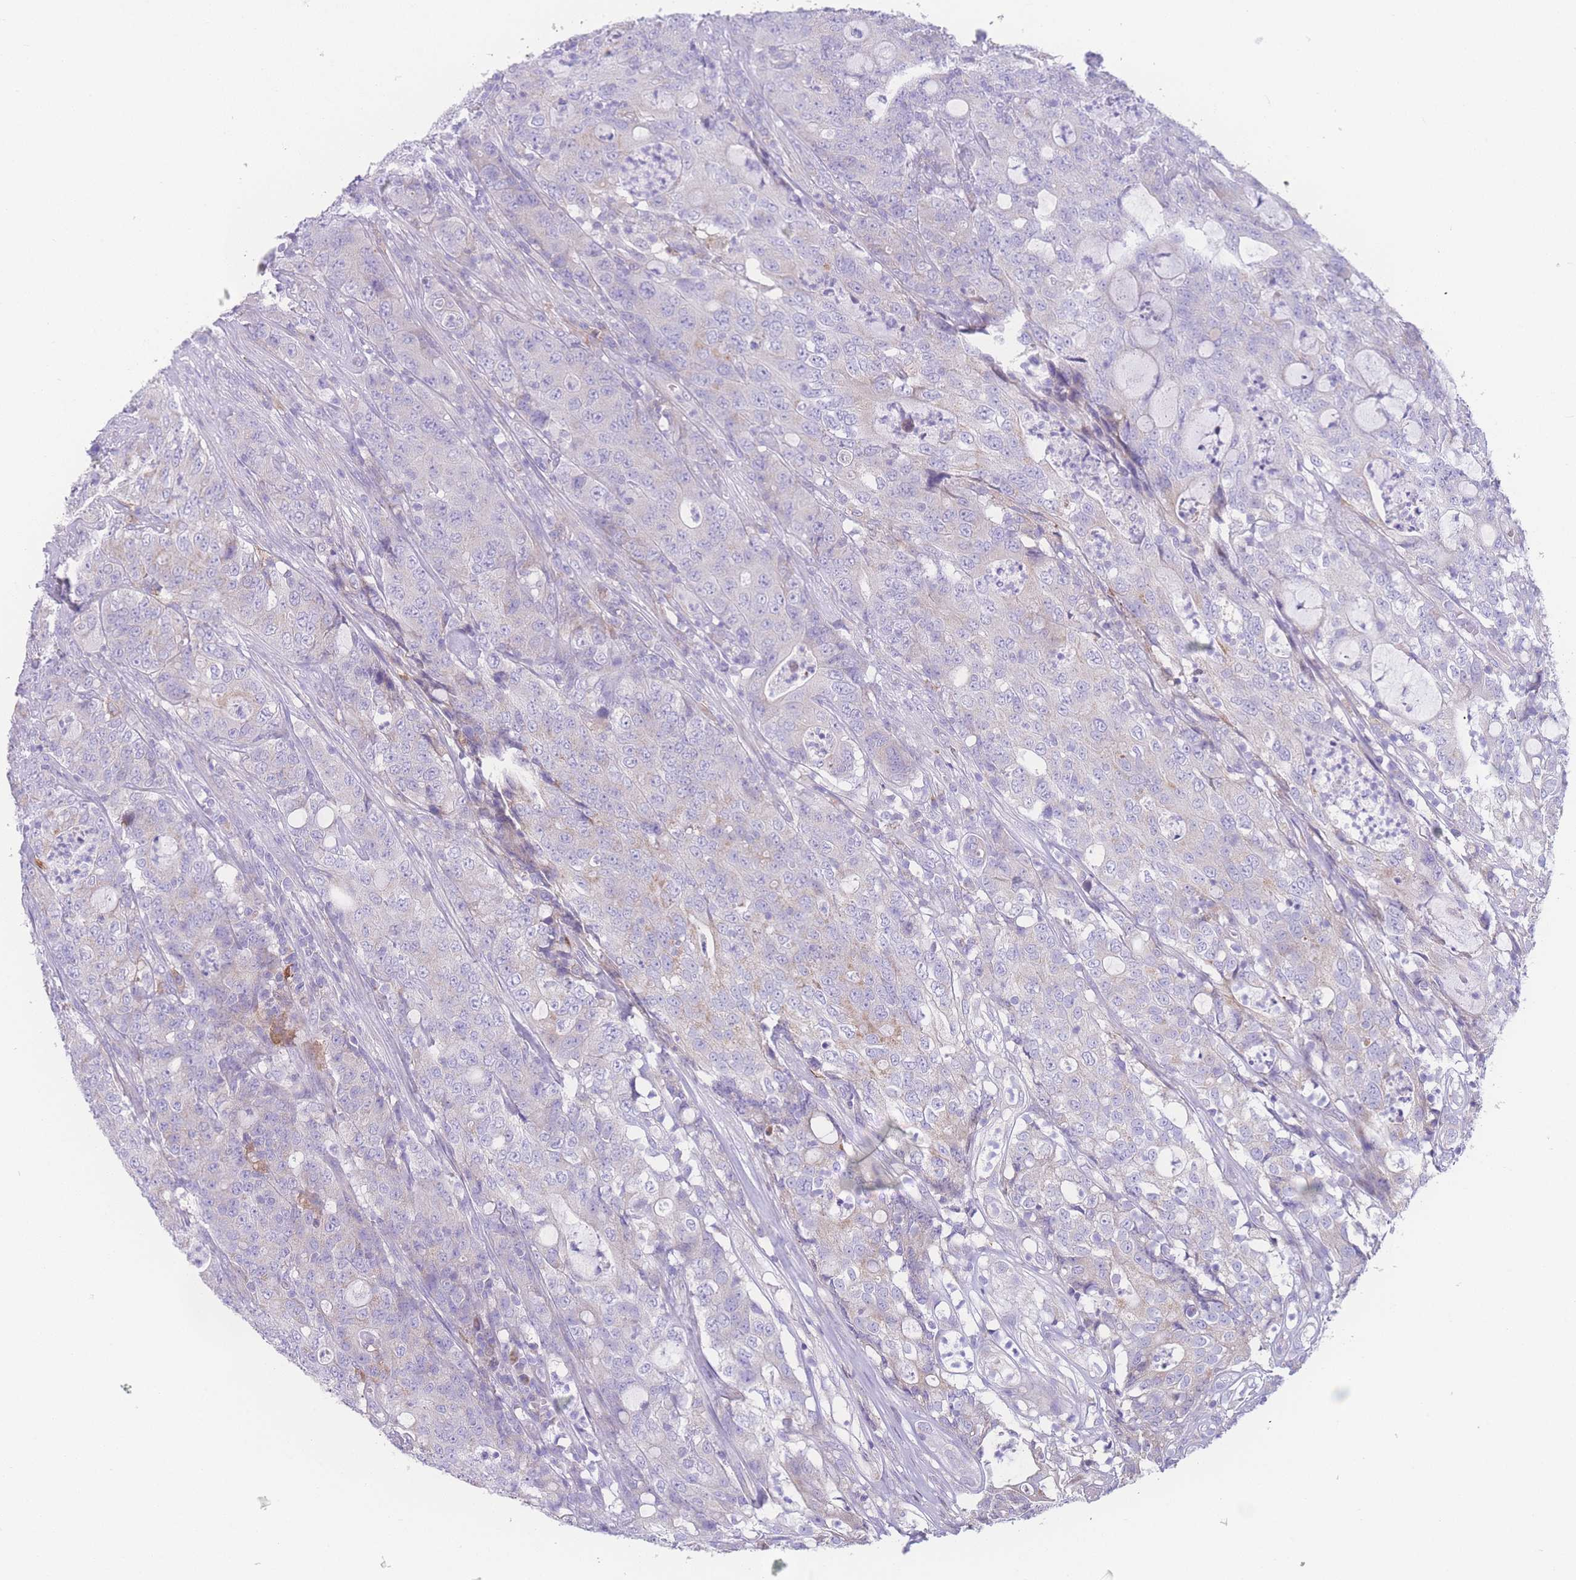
{"staining": {"intensity": "weak", "quantity": "<25%", "location": "cytoplasmic/membranous"}, "tissue": "colorectal cancer", "cell_type": "Tumor cells", "image_type": "cancer", "snomed": [{"axis": "morphology", "description": "Adenocarcinoma, NOS"}, {"axis": "topography", "description": "Colon"}], "caption": "Micrograph shows no significant protein staining in tumor cells of colorectal adenocarcinoma. (DAB (3,3'-diaminobenzidine) immunohistochemistry, high magnification).", "gene": "NBEAL1", "patient": {"sex": "male", "age": 83}}